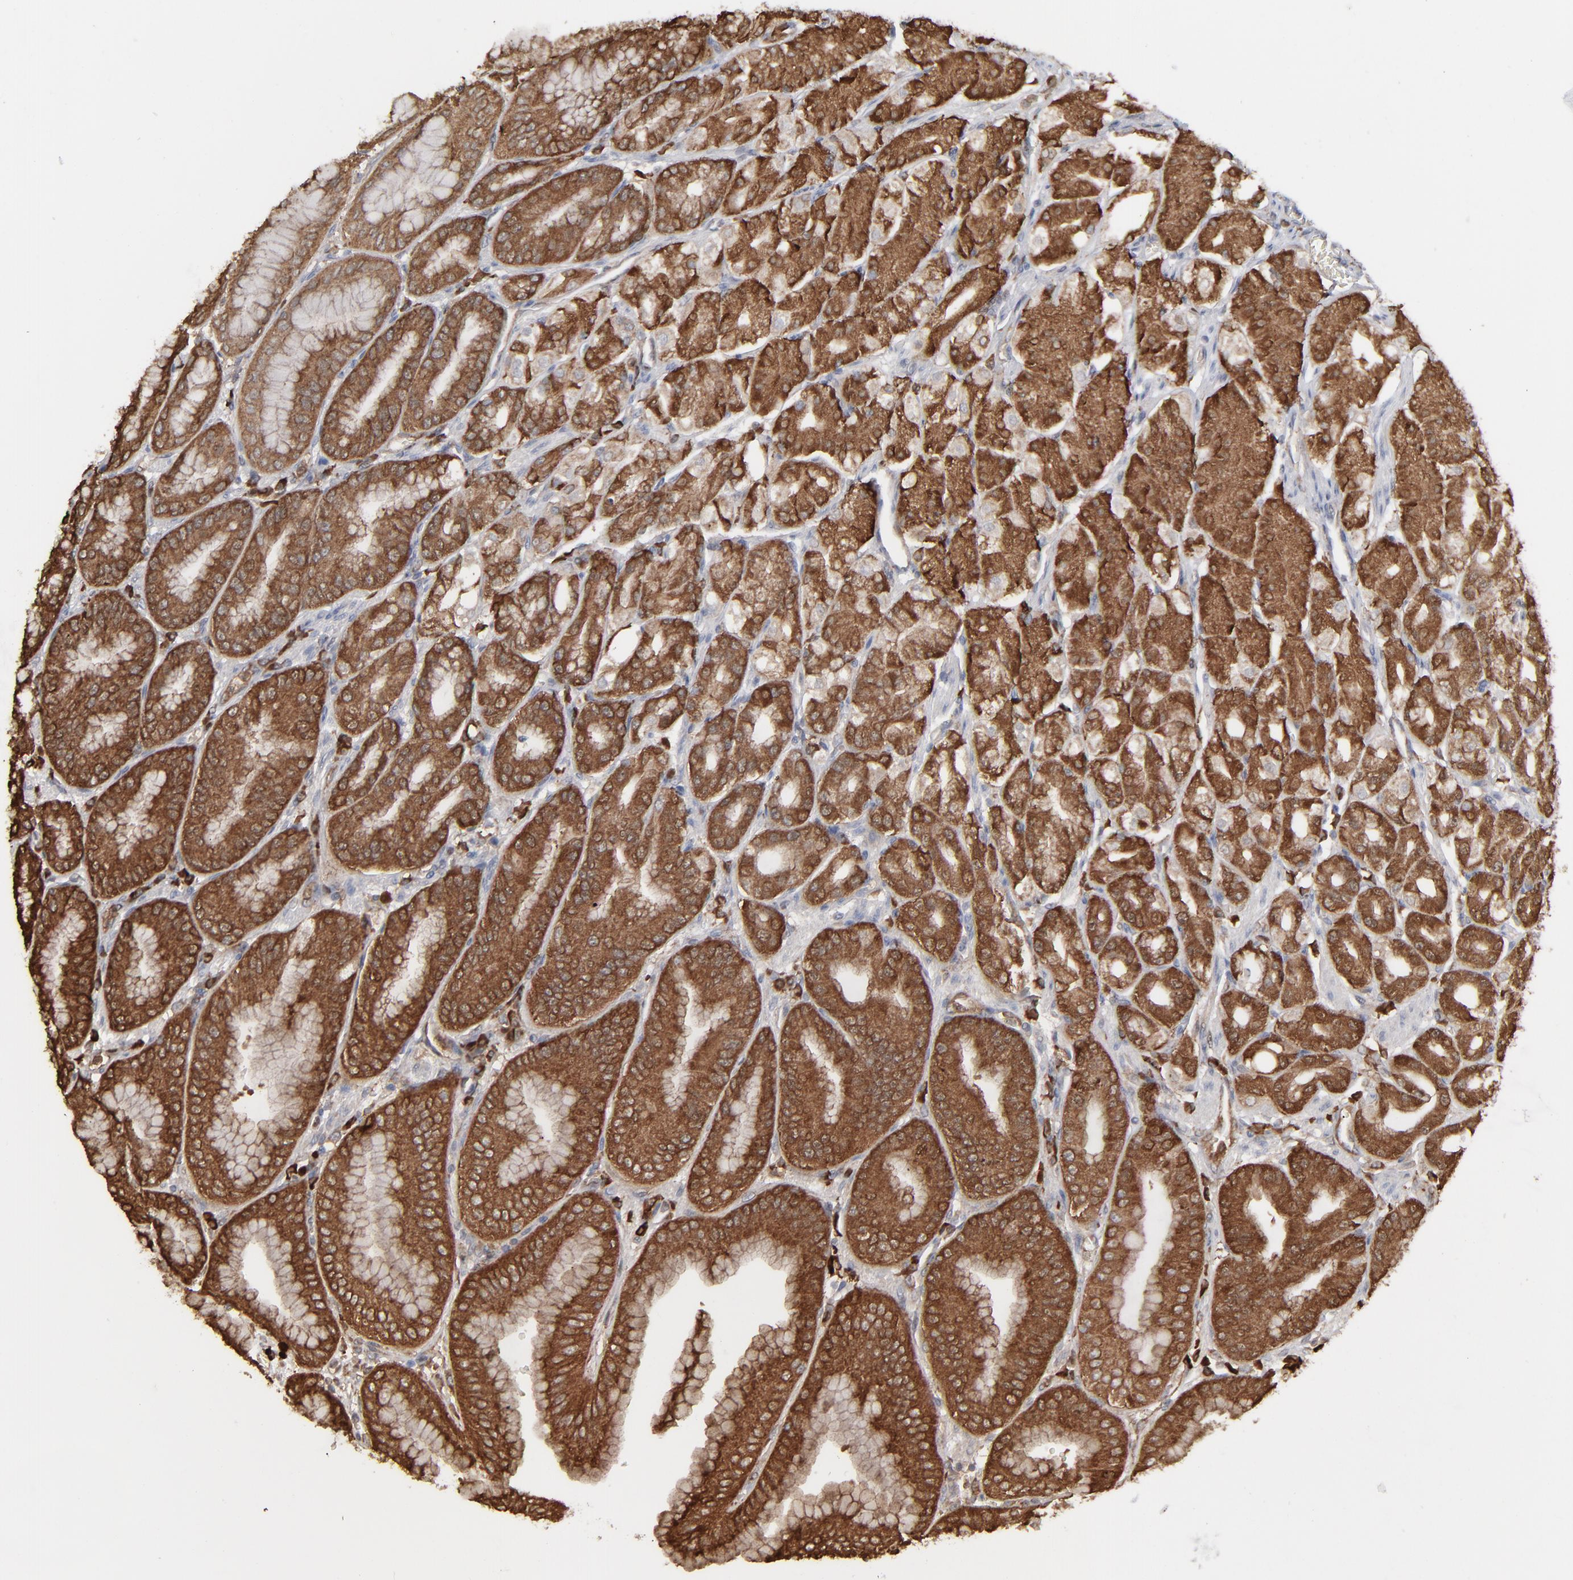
{"staining": {"intensity": "strong", "quantity": ">75%", "location": "cytoplasmic/membranous"}, "tissue": "stomach", "cell_type": "Glandular cells", "image_type": "normal", "snomed": [{"axis": "morphology", "description": "Normal tissue, NOS"}, {"axis": "topography", "description": "Stomach, lower"}], "caption": "Glandular cells exhibit high levels of strong cytoplasmic/membranous positivity in about >75% of cells in unremarkable stomach.", "gene": "NME1", "patient": {"sex": "male", "age": 71}}